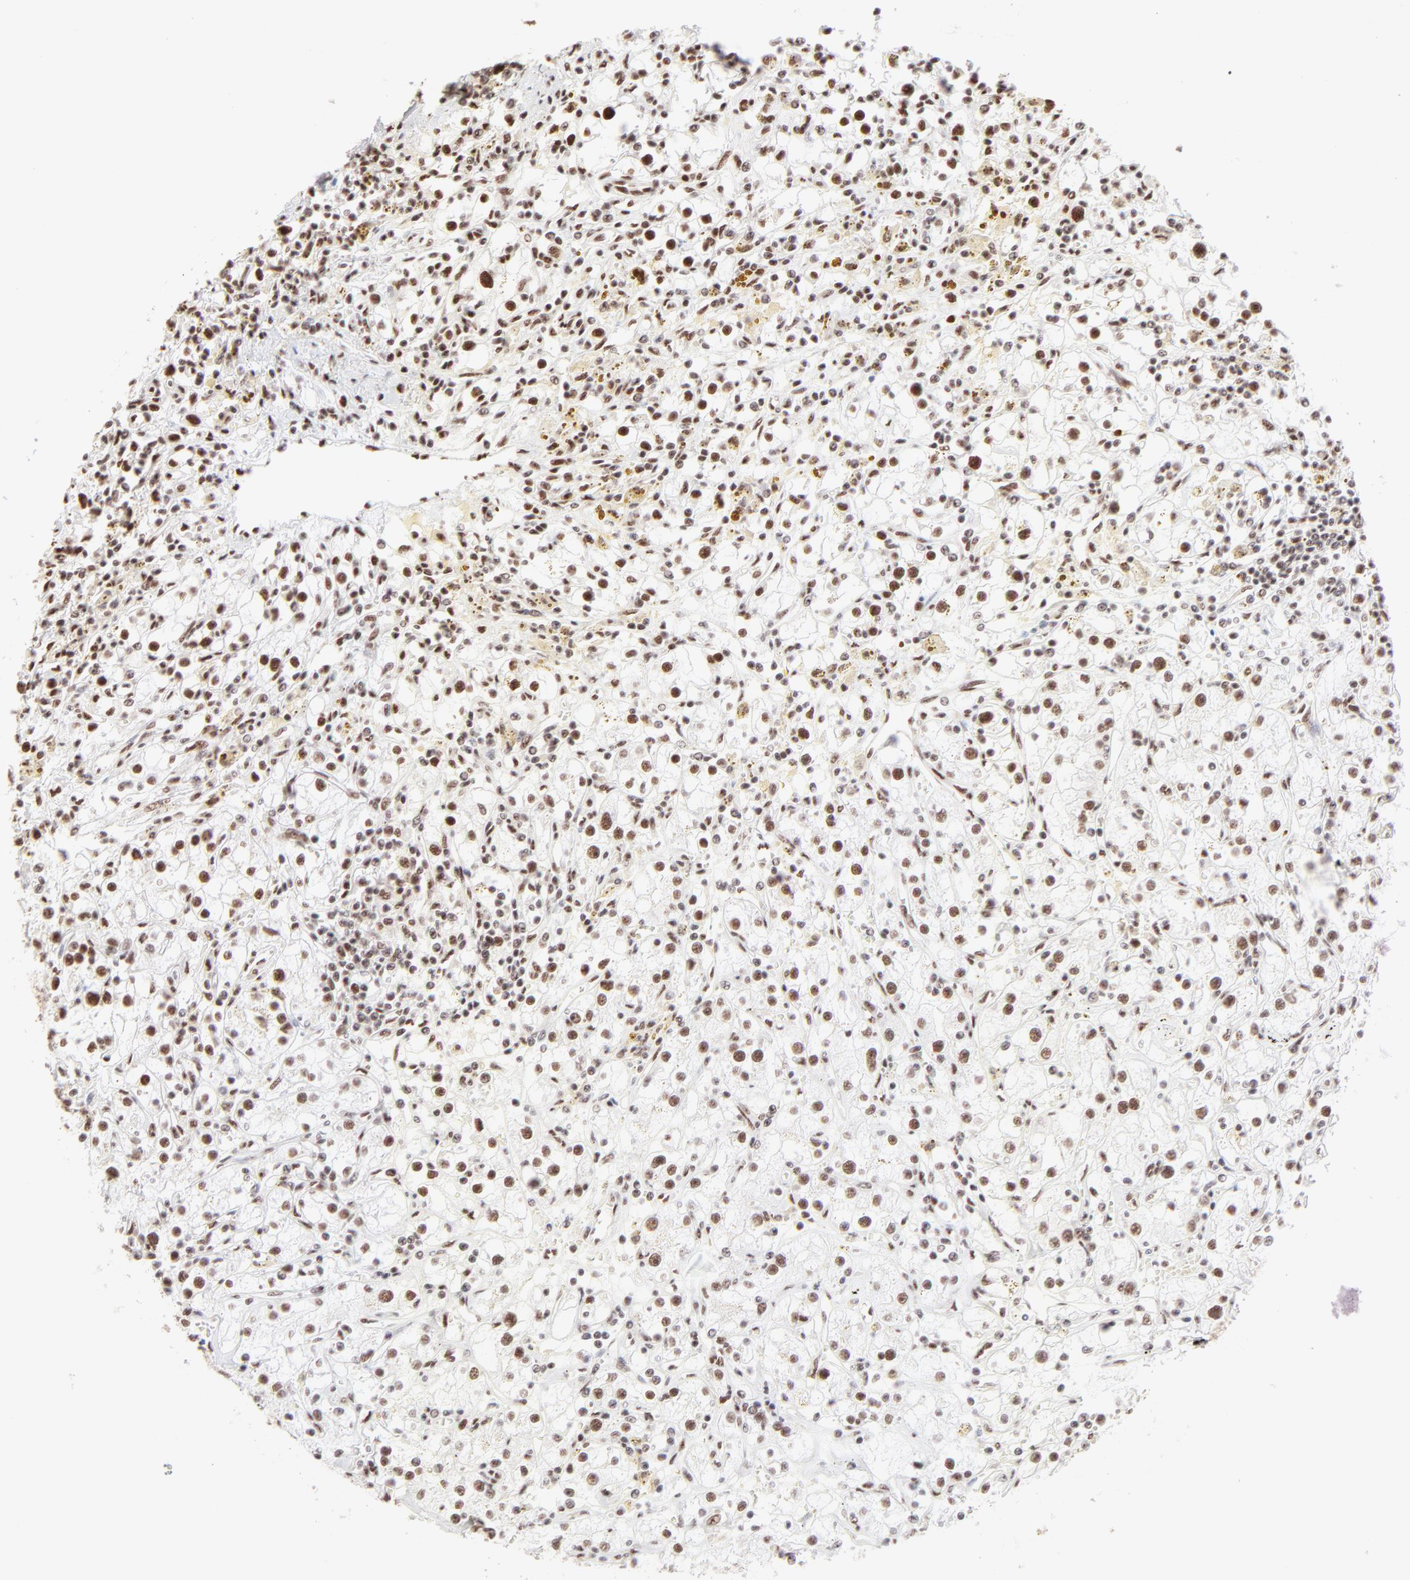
{"staining": {"intensity": "strong", "quantity": ">75%", "location": "nuclear"}, "tissue": "renal cancer", "cell_type": "Tumor cells", "image_type": "cancer", "snomed": [{"axis": "morphology", "description": "Adenocarcinoma, NOS"}, {"axis": "topography", "description": "Kidney"}], "caption": "Immunohistochemistry (IHC) staining of renal cancer (adenocarcinoma), which shows high levels of strong nuclear staining in about >75% of tumor cells indicating strong nuclear protein staining. The staining was performed using DAB (3,3'-diaminobenzidine) (brown) for protein detection and nuclei were counterstained in hematoxylin (blue).", "gene": "TARDBP", "patient": {"sex": "male", "age": 56}}